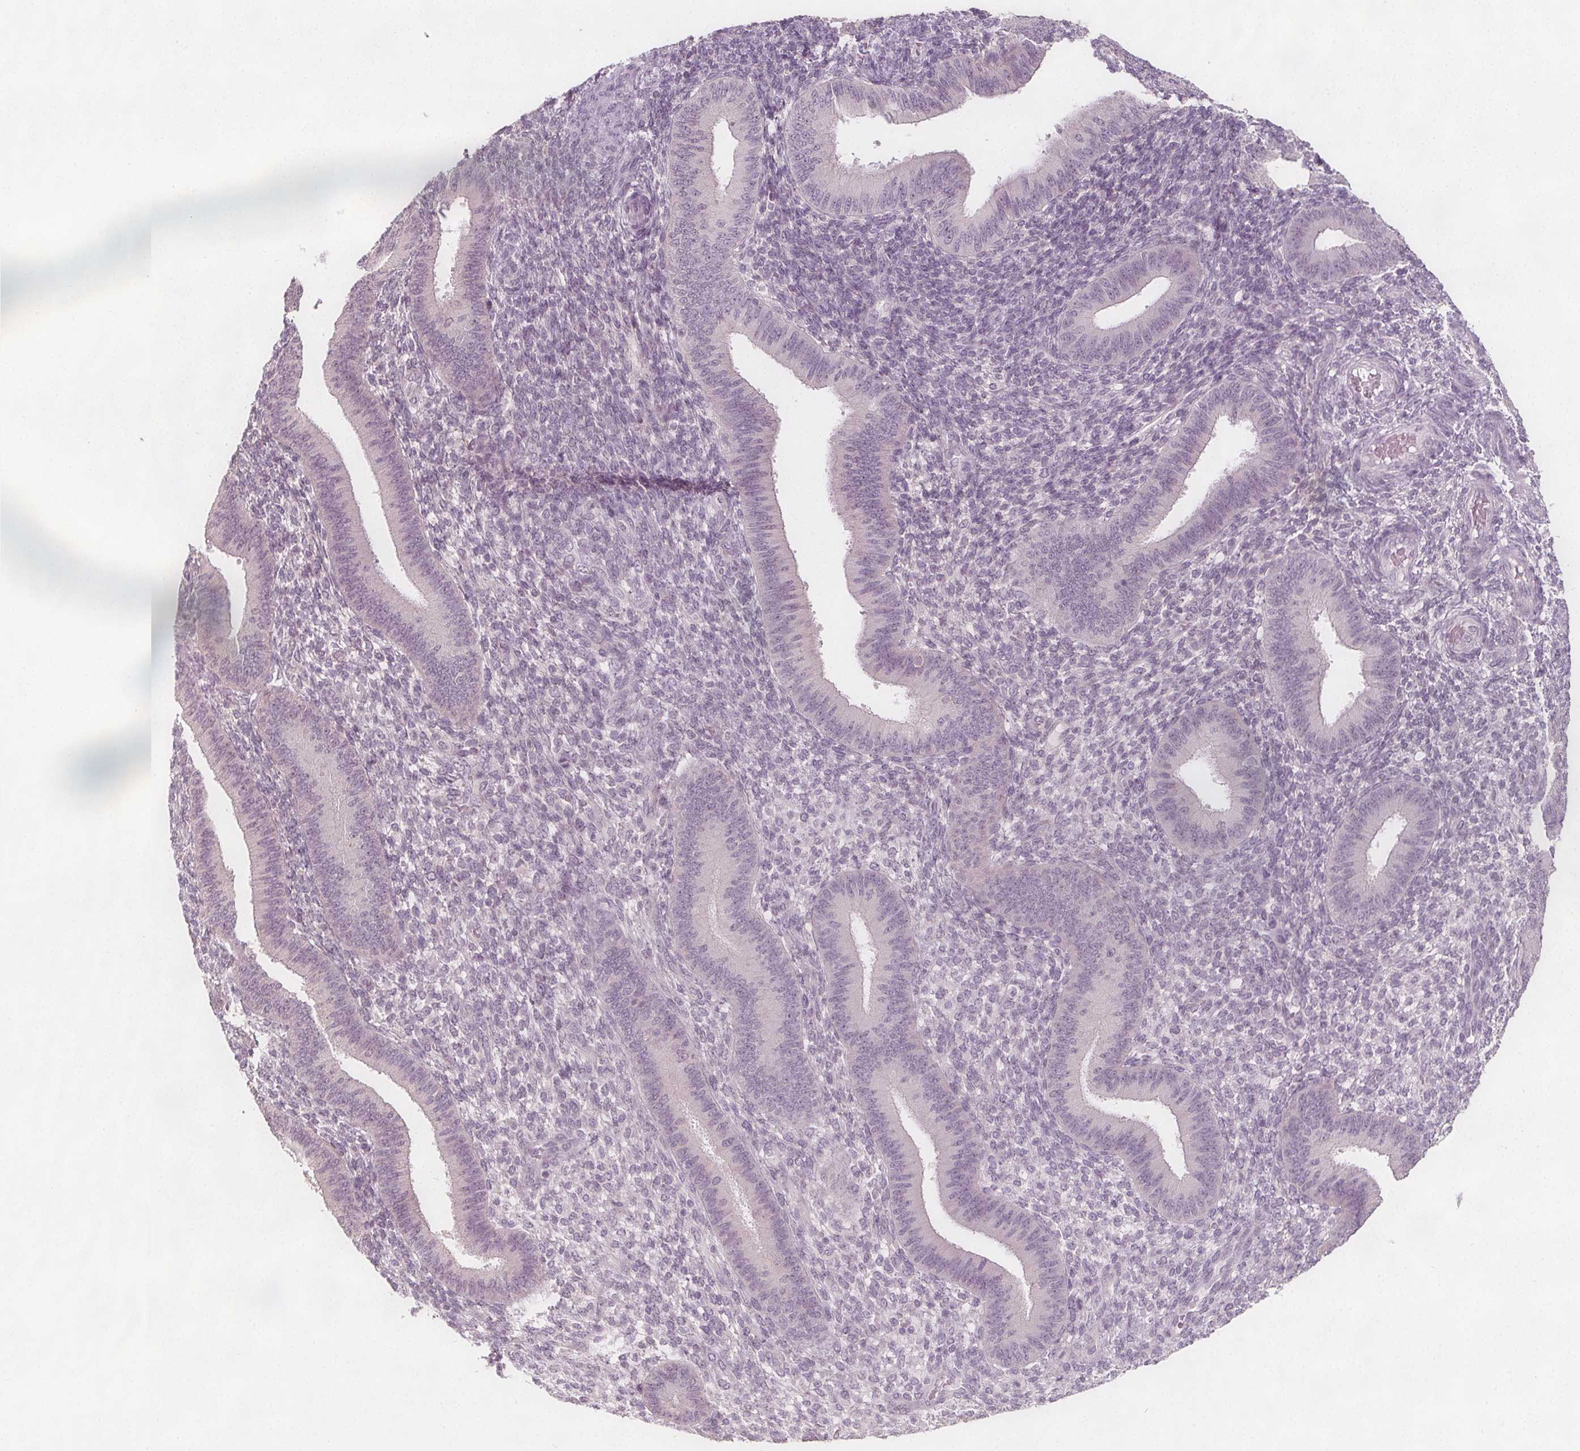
{"staining": {"intensity": "negative", "quantity": "none", "location": "none"}, "tissue": "endometrium", "cell_type": "Cells in endometrial stroma", "image_type": "normal", "snomed": [{"axis": "morphology", "description": "Normal tissue, NOS"}, {"axis": "topography", "description": "Endometrium"}], "caption": "Immunohistochemistry (IHC) image of benign endometrium stained for a protein (brown), which exhibits no expression in cells in endometrial stroma.", "gene": "C1orf167", "patient": {"sex": "female", "age": 39}}